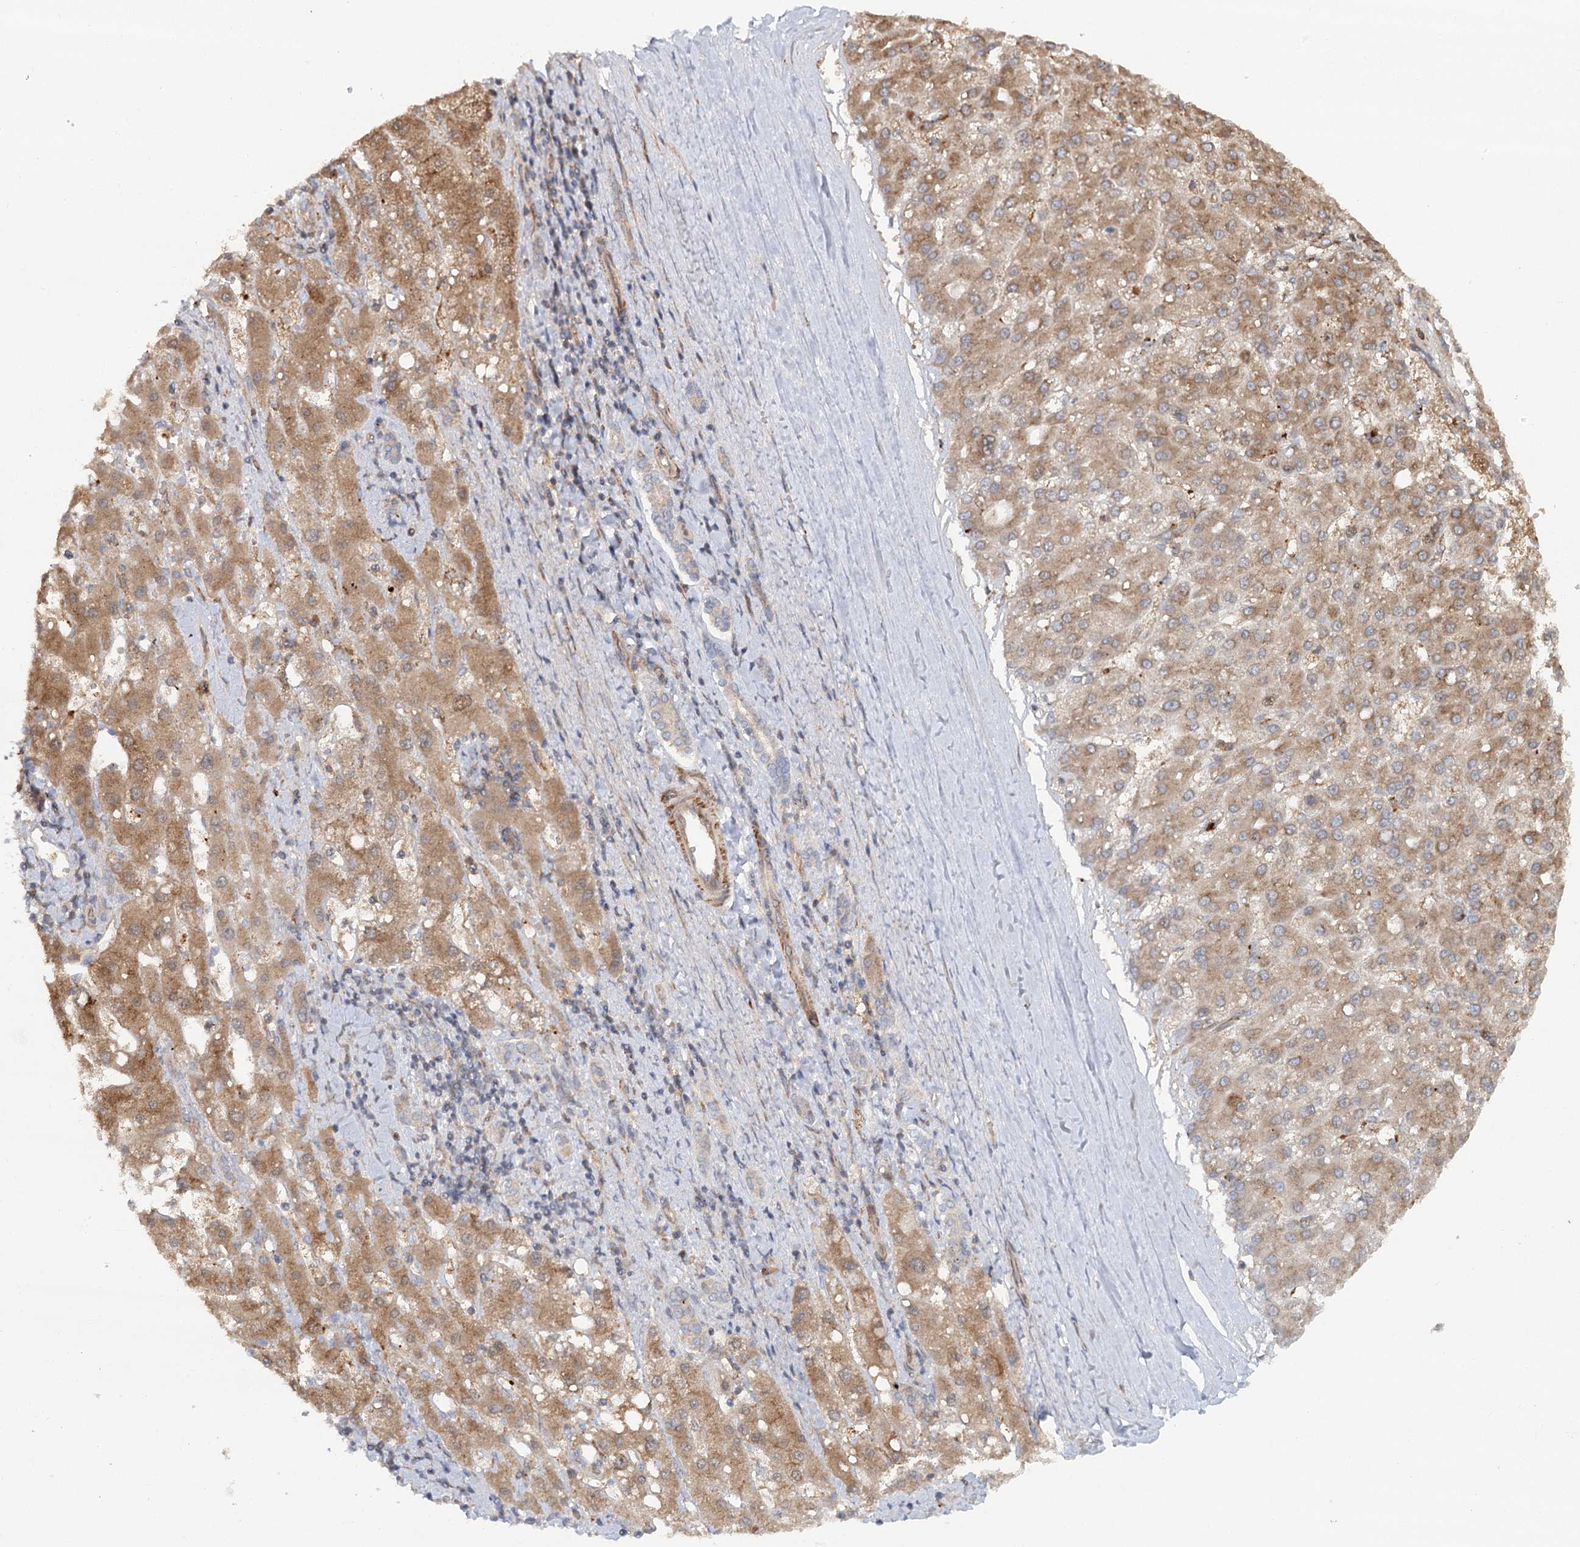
{"staining": {"intensity": "moderate", "quantity": ">75%", "location": "cytoplasmic/membranous"}, "tissue": "liver cancer", "cell_type": "Tumor cells", "image_type": "cancer", "snomed": [{"axis": "morphology", "description": "Carcinoma, Hepatocellular, NOS"}, {"axis": "topography", "description": "Liver"}], "caption": "Liver cancer stained with a protein marker shows moderate staining in tumor cells.", "gene": "GBE1", "patient": {"sex": "male", "age": 67}}